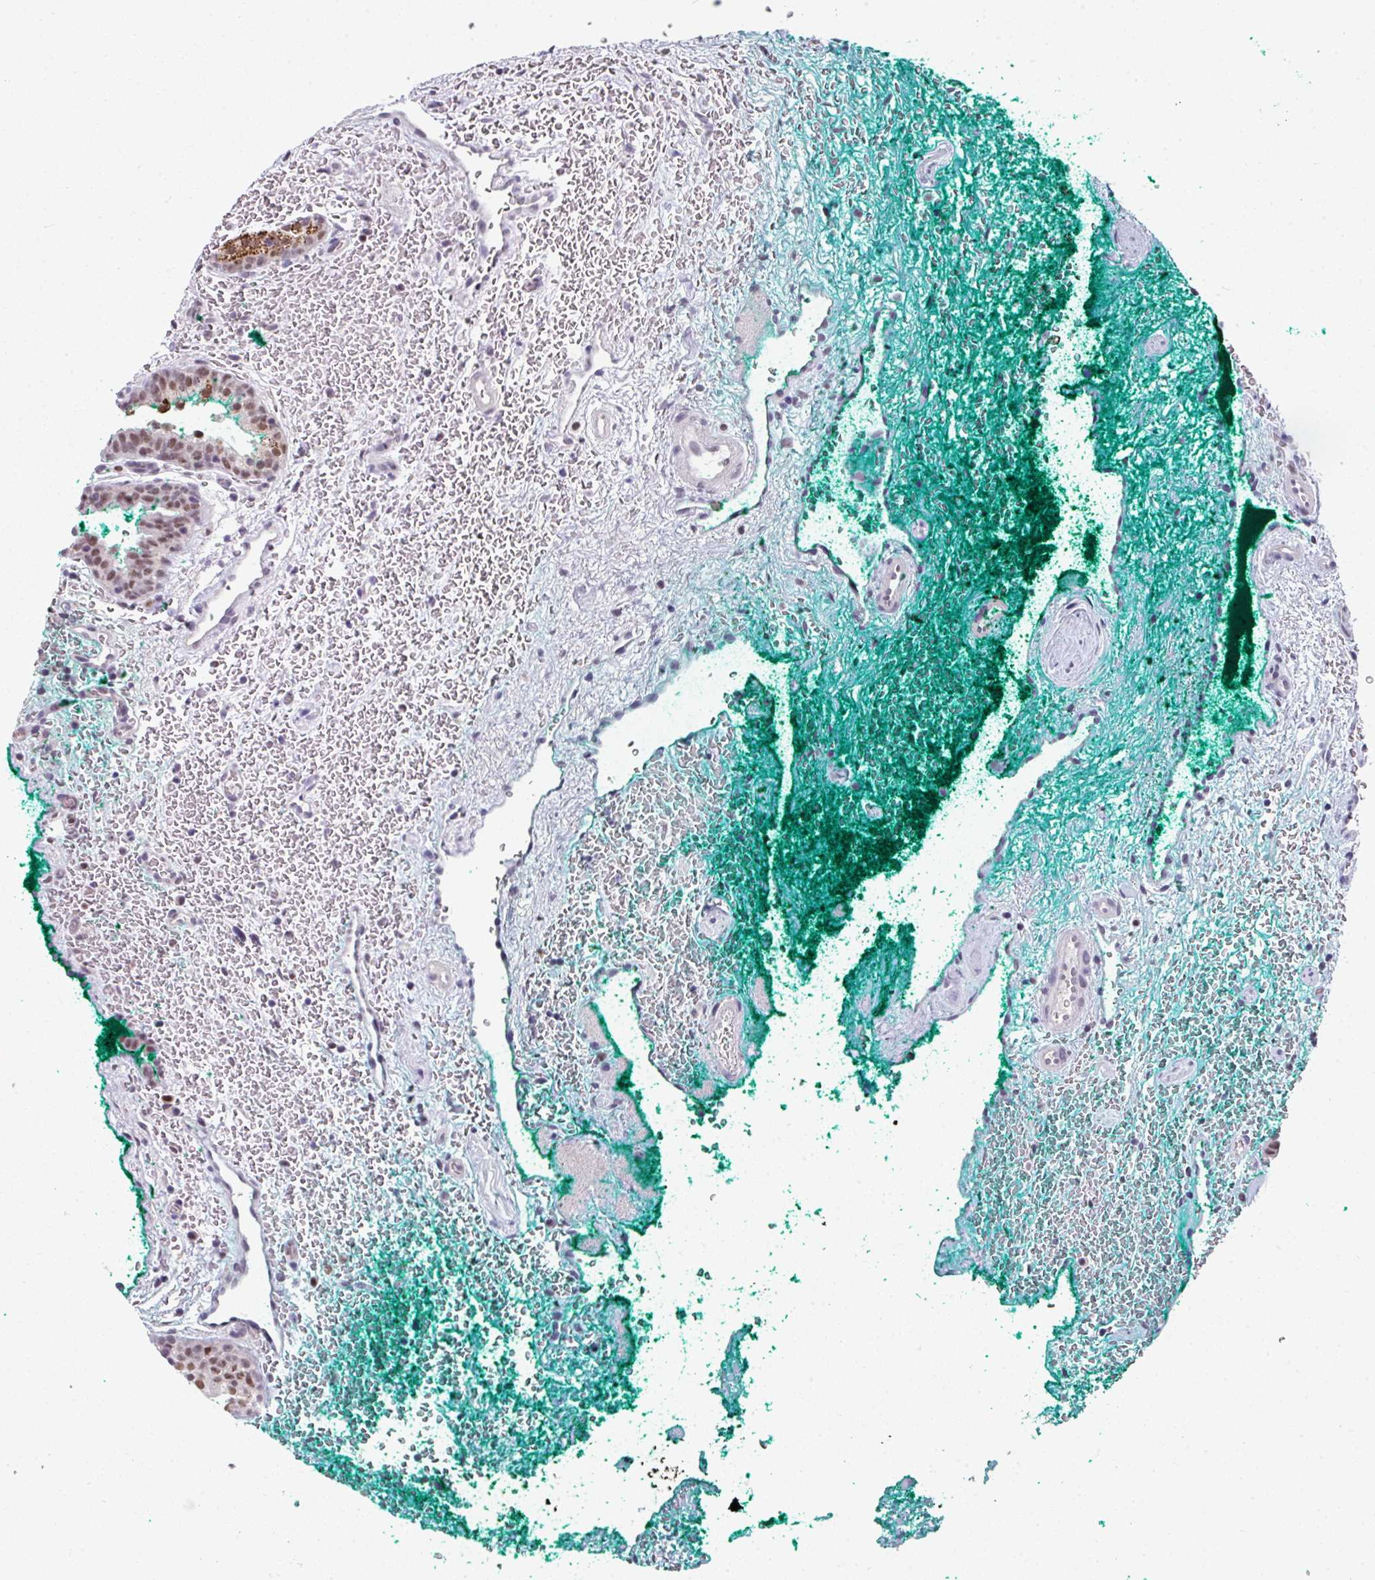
{"staining": {"intensity": "moderate", "quantity": ">75%", "location": "cytoplasmic/membranous,nuclear"}, "tissue": "prostate cancer", "cell_type": "Tumor cells", "image_type": "cancer", "snomed": [{"axis": "morphology", "description": "Adenocarcinoma, High grade"}, {"axis": "topography", "description": "Prostate"}], "caption": "An immunohistochemistry (IHC) histopathology image of neoplastic tissue is shown. Protein staining in brown shows moderate cytoplasmic/membranous and nuclear positivity in prostate cancer (adenocarcinoma (high-grade)) within tumor cells. The staining is performed using DAB brown chromogen to label protein expression. The nuclei are counter-stained blue using hematoxylin.", "gene": "RAD50", "patient": {"sex": "male", "age": 56}}